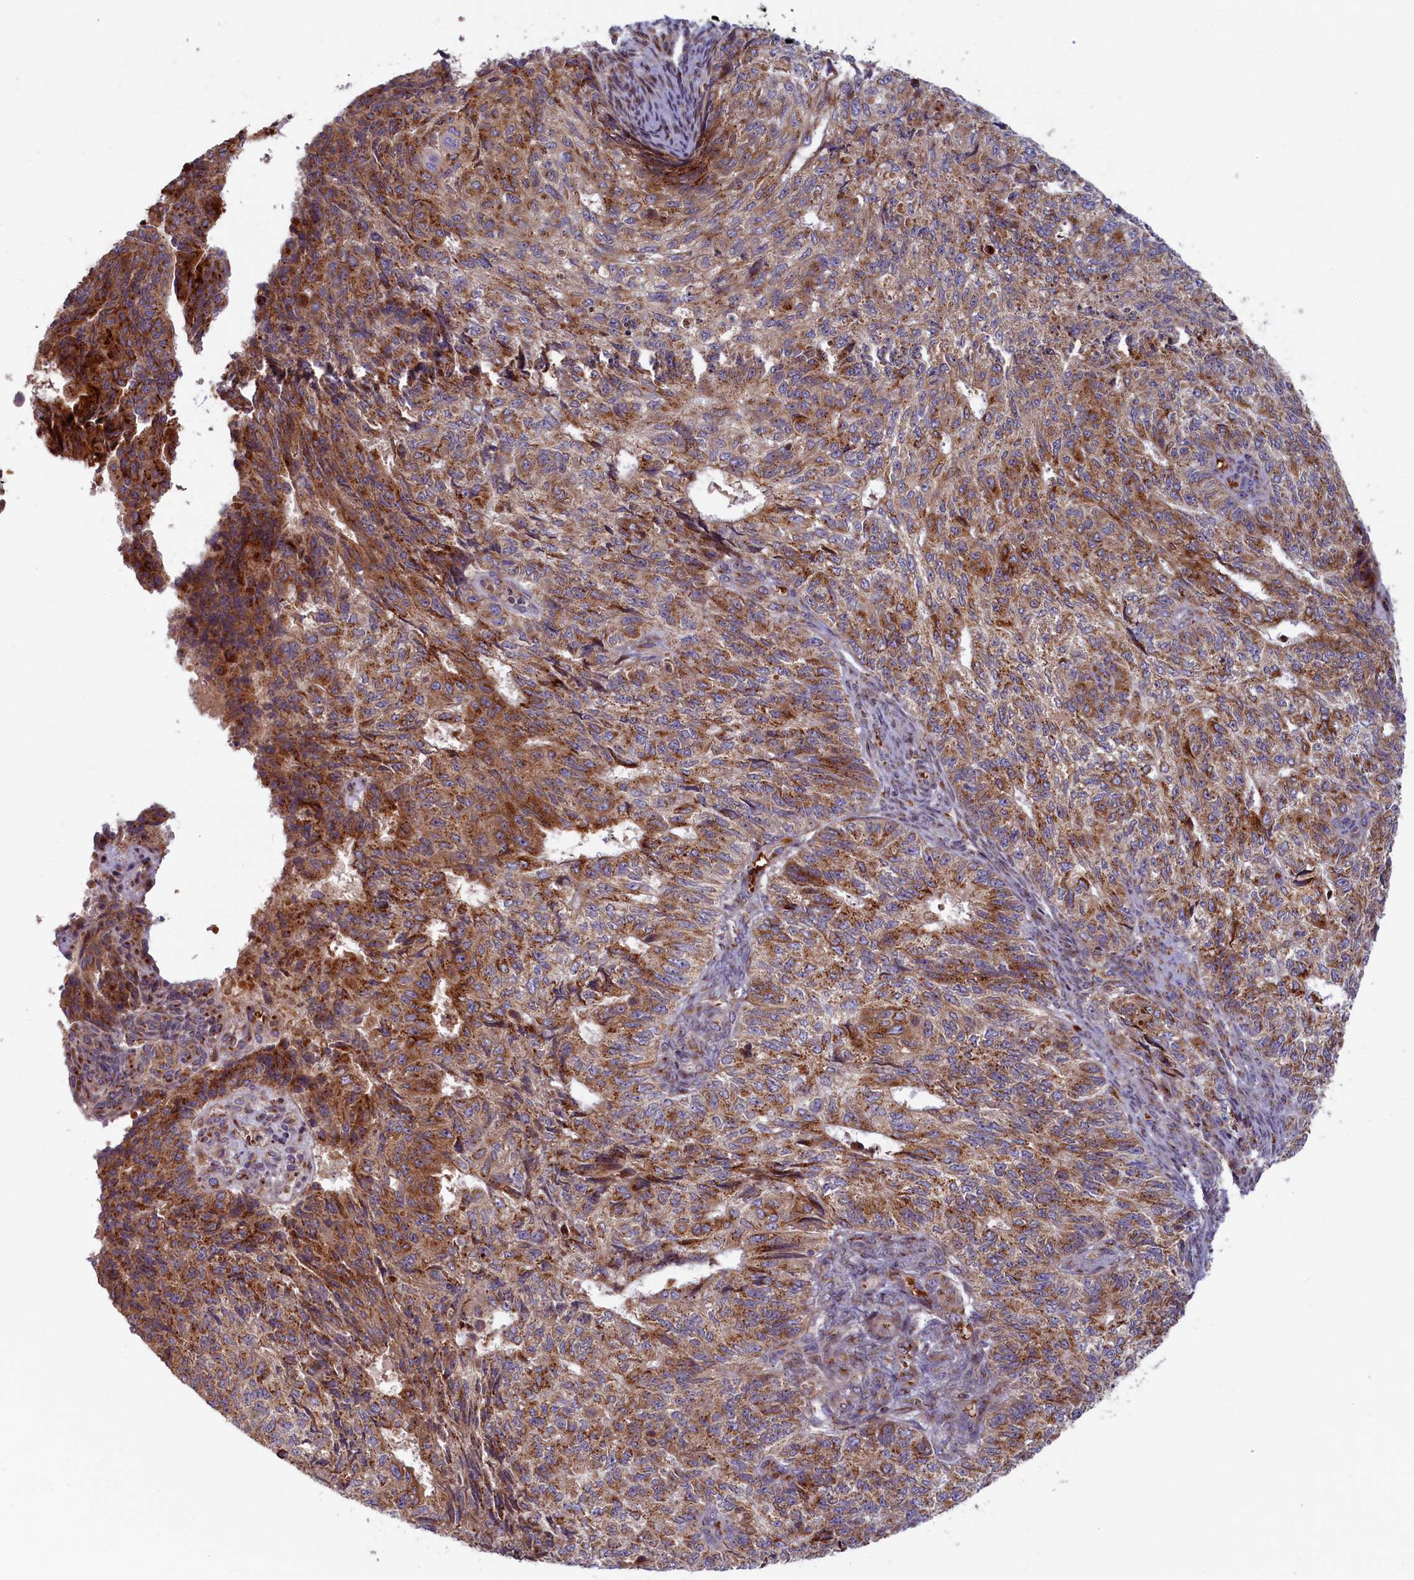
{"staining": {"intensity": "strong", "quantity": ">75%", "location": "cytoplasmic/membranous"}, "tissue": "endometrial cancer", "cell_type": "Tumor cells", "image_type": "cancer", "snomed": [{"axis": "morphology", "description": "Adenocarcinoma, NOS"}, {"axis": "topography", "description": "Endometrium"}], "caption": "Strong cytoplasmic/membranous positivity is seen in about >75% of tumor cells in adenocarcinoma (endometrial).", "gene": "BLVRB", "patient": {"sex": "female", "age": 32}}